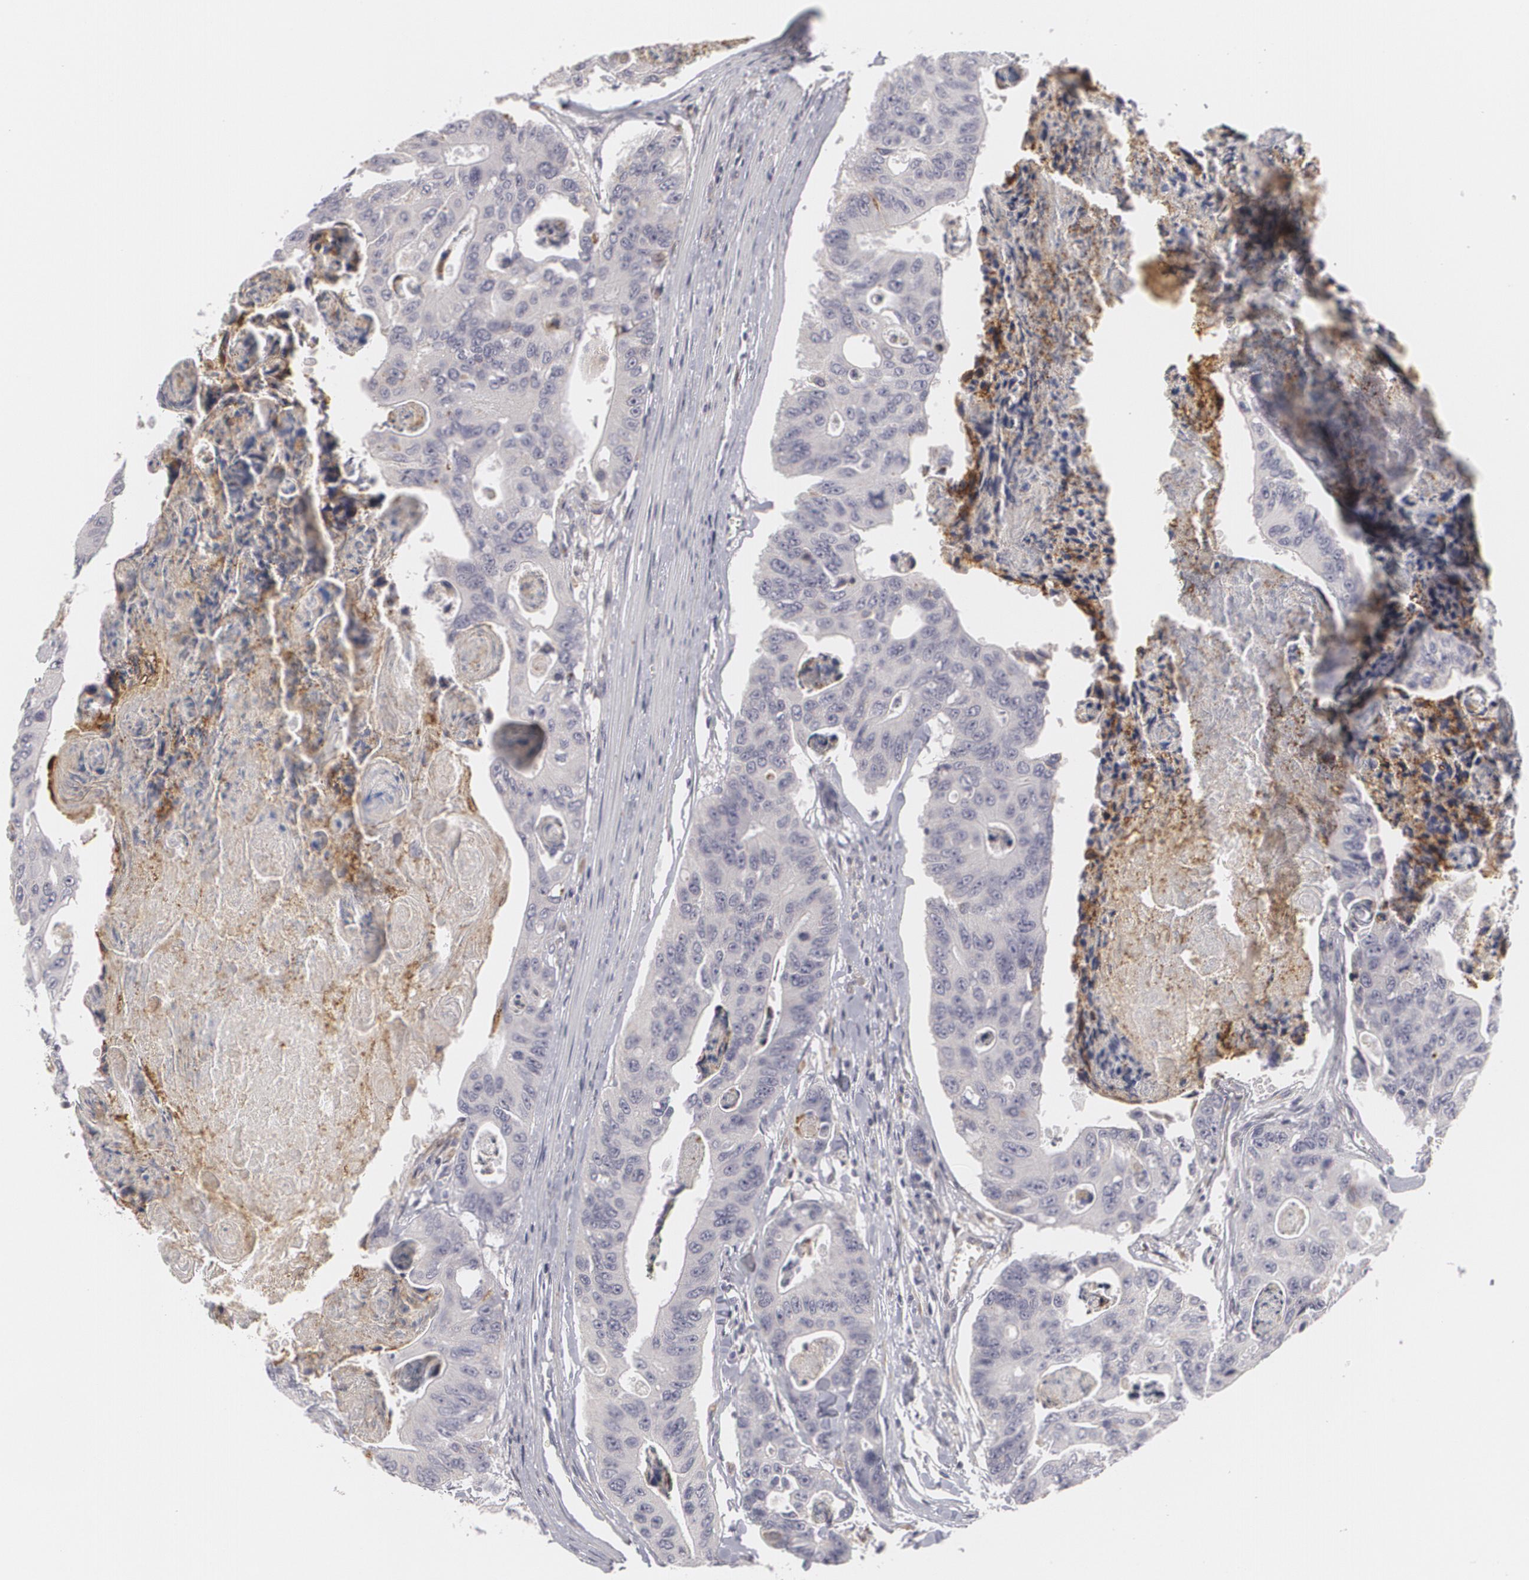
{"staining": {"intensity": "negative", "quantity": "none", "location": "none"}, "tissue": "colorectal cancer", "cell_type": "Tumor cells", "image_type": "cancer", "snomed": [{"axis": "morphology", "description": "Adenocarcinoma, NOS"}, {"axis": "topography", "description": "Colon"}], "caption": "Human colorectal adenocarcinoma stained for a protein using immunohistochemistry displays no expression in tumor cells.", "gene": "EFS", "patient": {"sex": "female", "age": 86}}